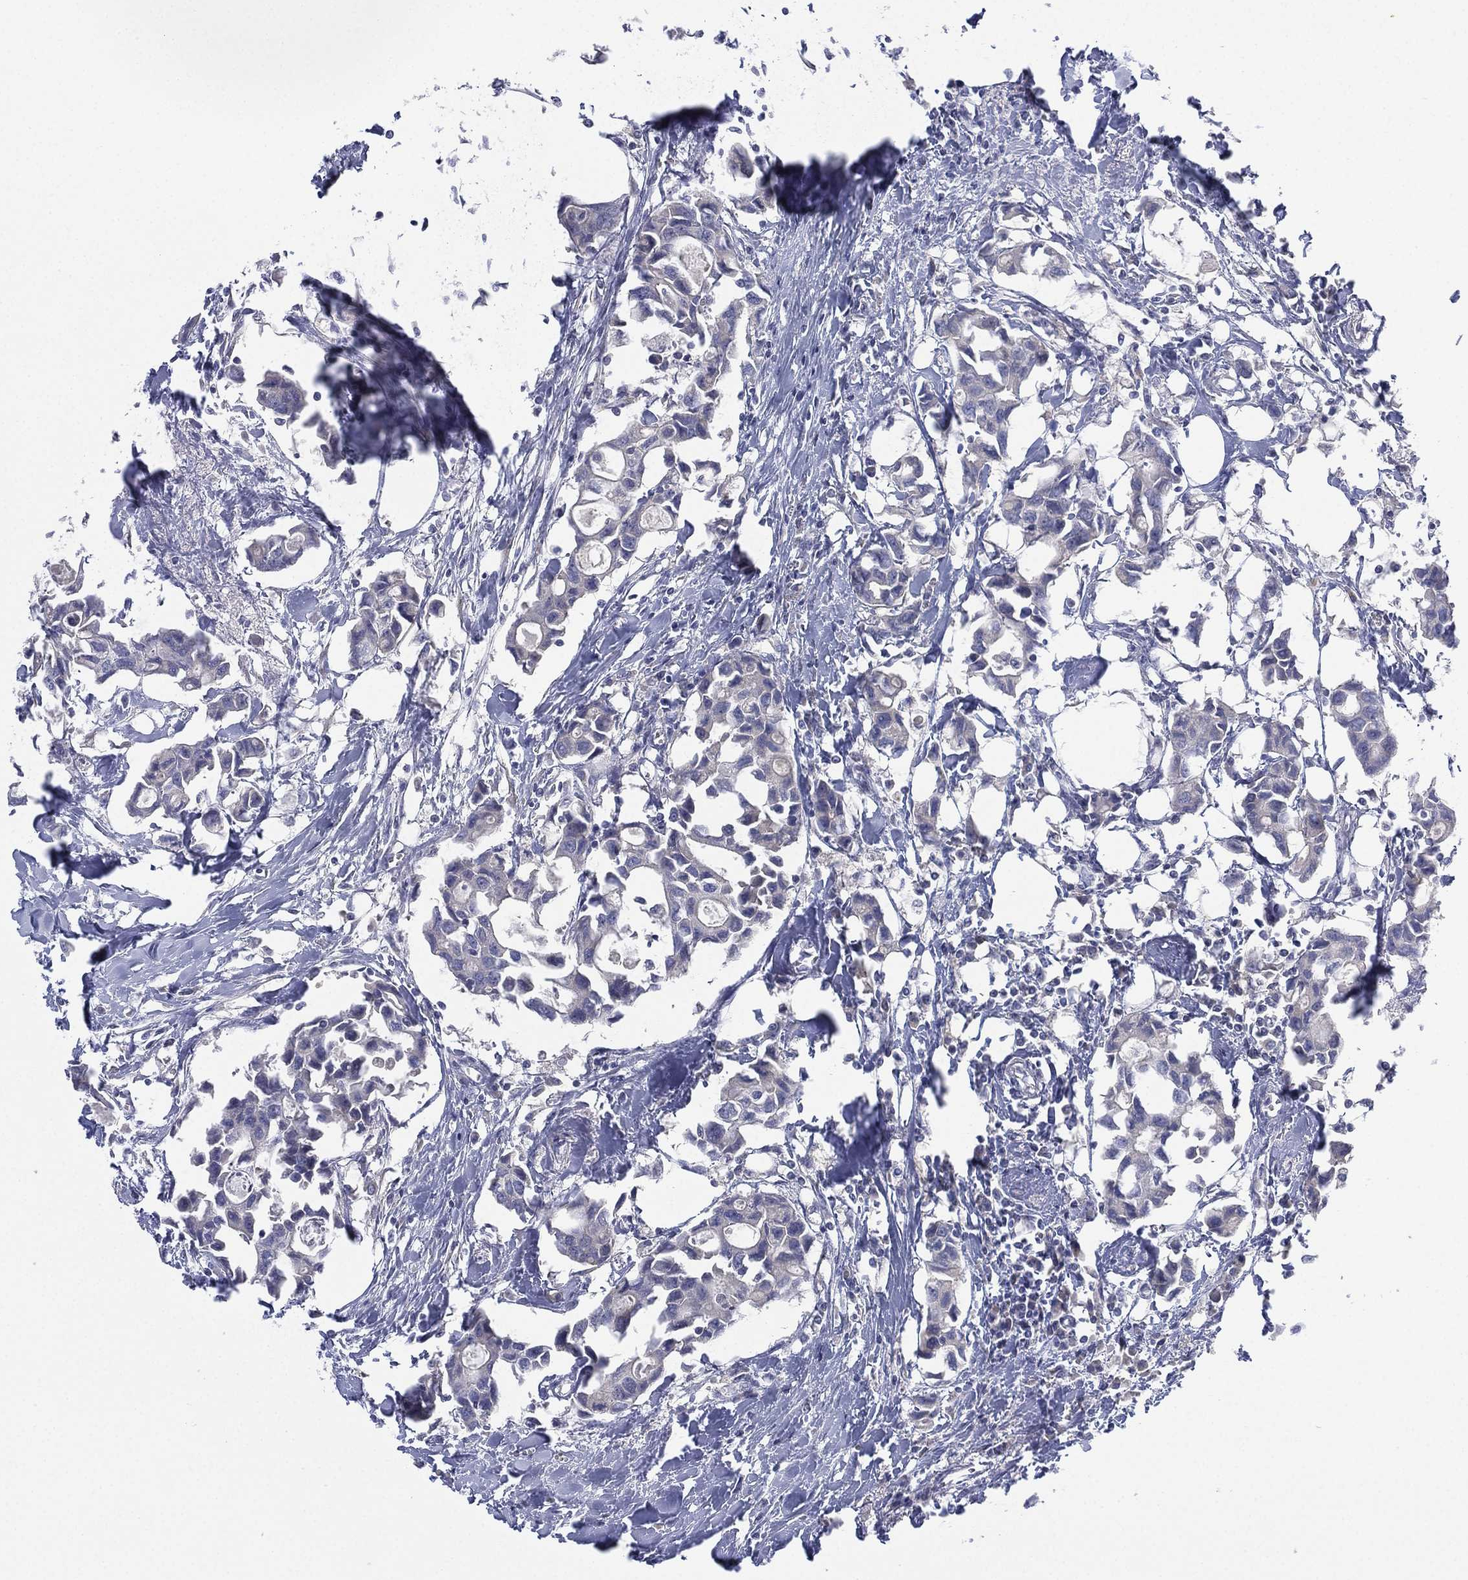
{"staining": {"intensity": "negative", "quantity": "none", "location": "none"}, "tissue": "breast cancer", "cell_type": "Tumor cells", "image_type": "cancer", "snomed": [{"axis": "morphology", "description": "Duct carcinoma"}, {"axis": "topography", "description": "Breast"}], "caption": "High magnification brightfield microscopy of breast cancer stained with DAB (brown) and counterstained with hematoxylin (blue): tumor cells show no significant staining.", "gene": "CYP2D6", "patient": {"sex": "female", "age": 83}}